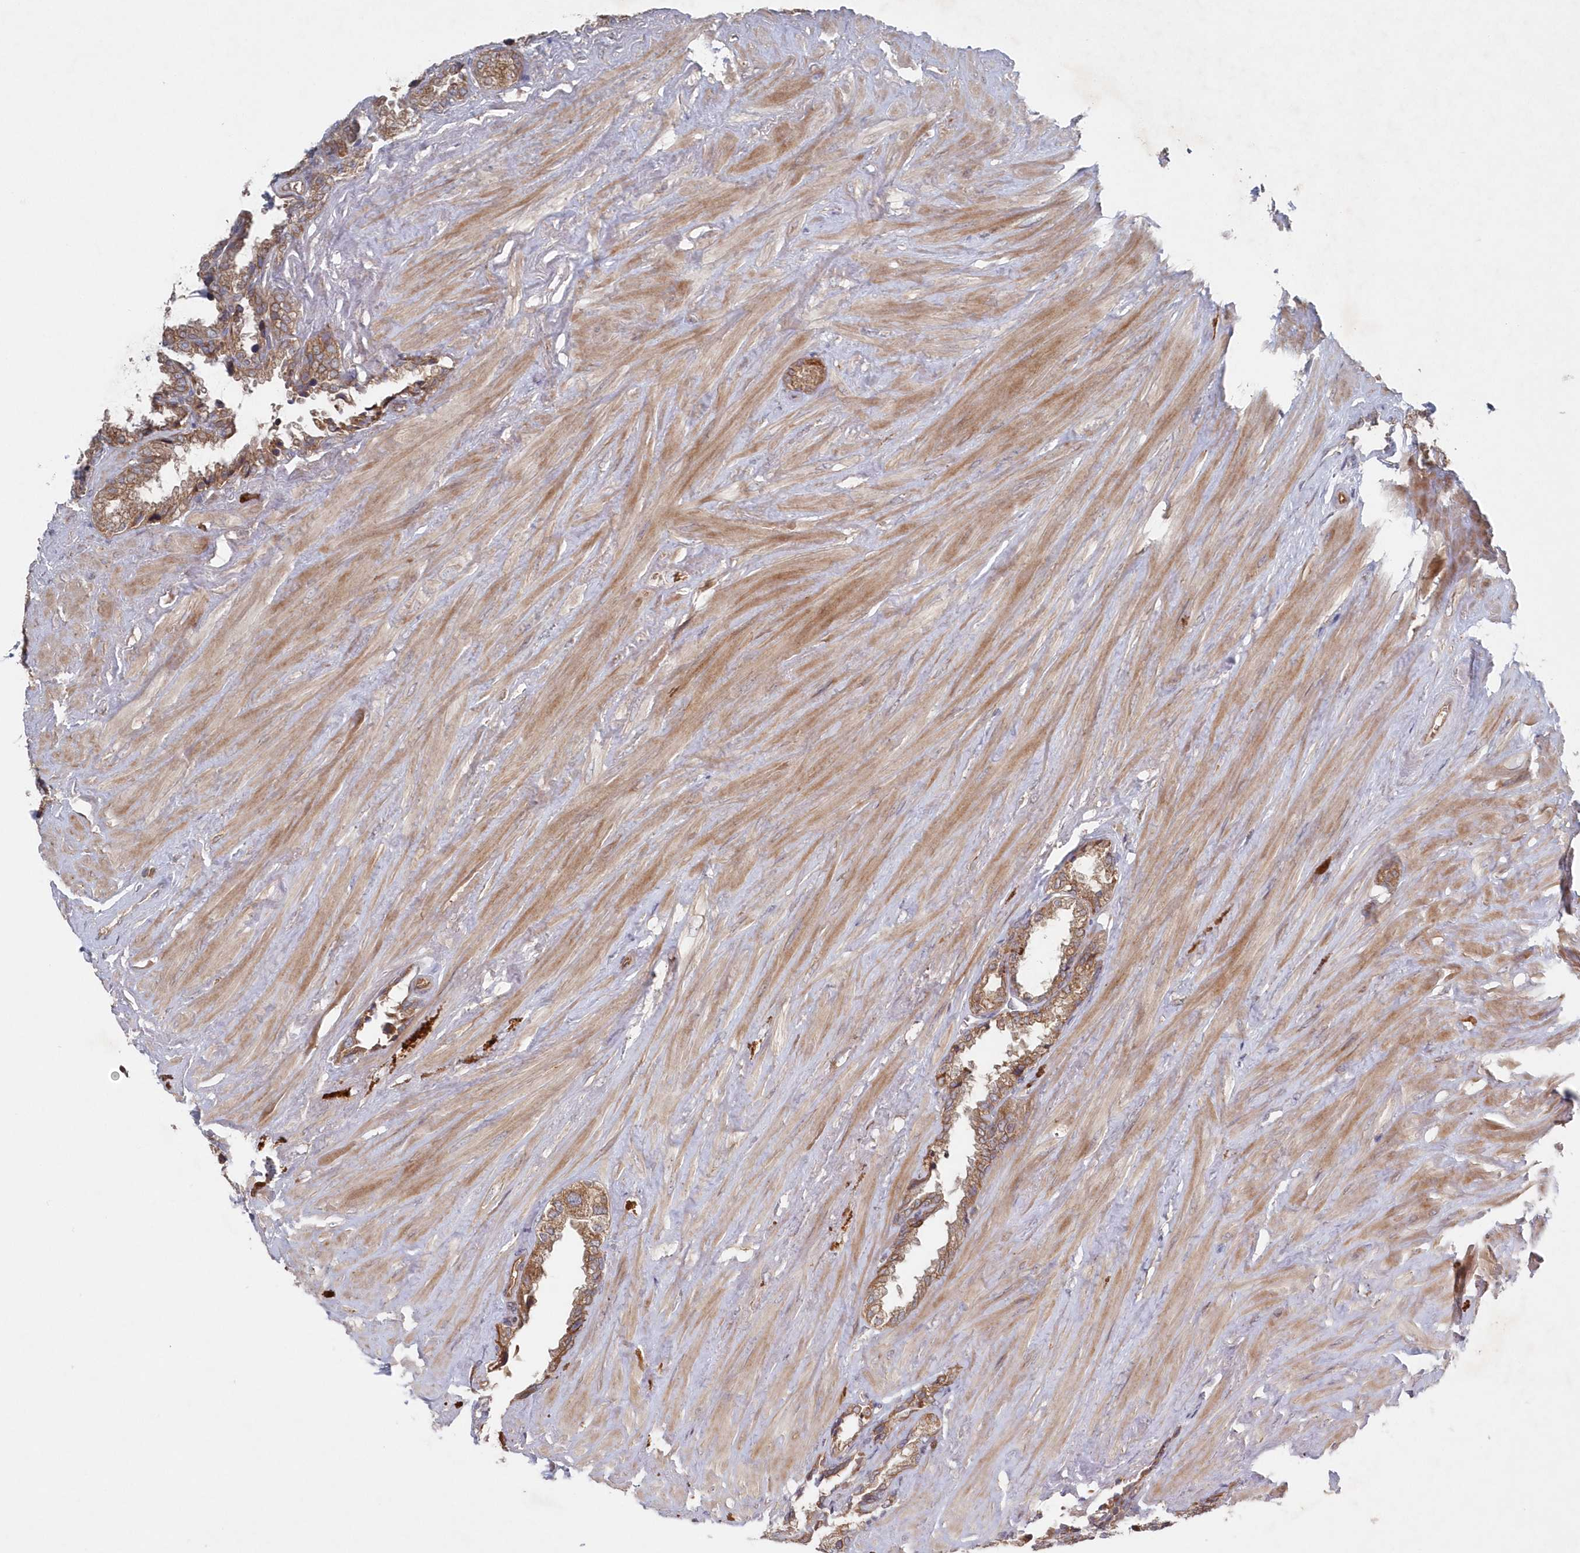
{"staining": {"intensity": "moderate", "quantity": ">75%", "location": "cytoplasmic/membranous"}, "tissue": "seminal vesicle", "cell_type": "Glandular cells", "image_type": "normal", "snomed": [{"axis": "morphology", "description": "Normal tissue, NOS"}, {"axis": "topography", "description": "Seminal veicle"}], "caption": "Human seminal vesicle stained for a protein (brown) exhibits moderate cytoplasmic/membranous positive expression in about >75% of glandular cells.", "gene": "ASNSD1", "patient": {"sex": "male", "age": 46}}